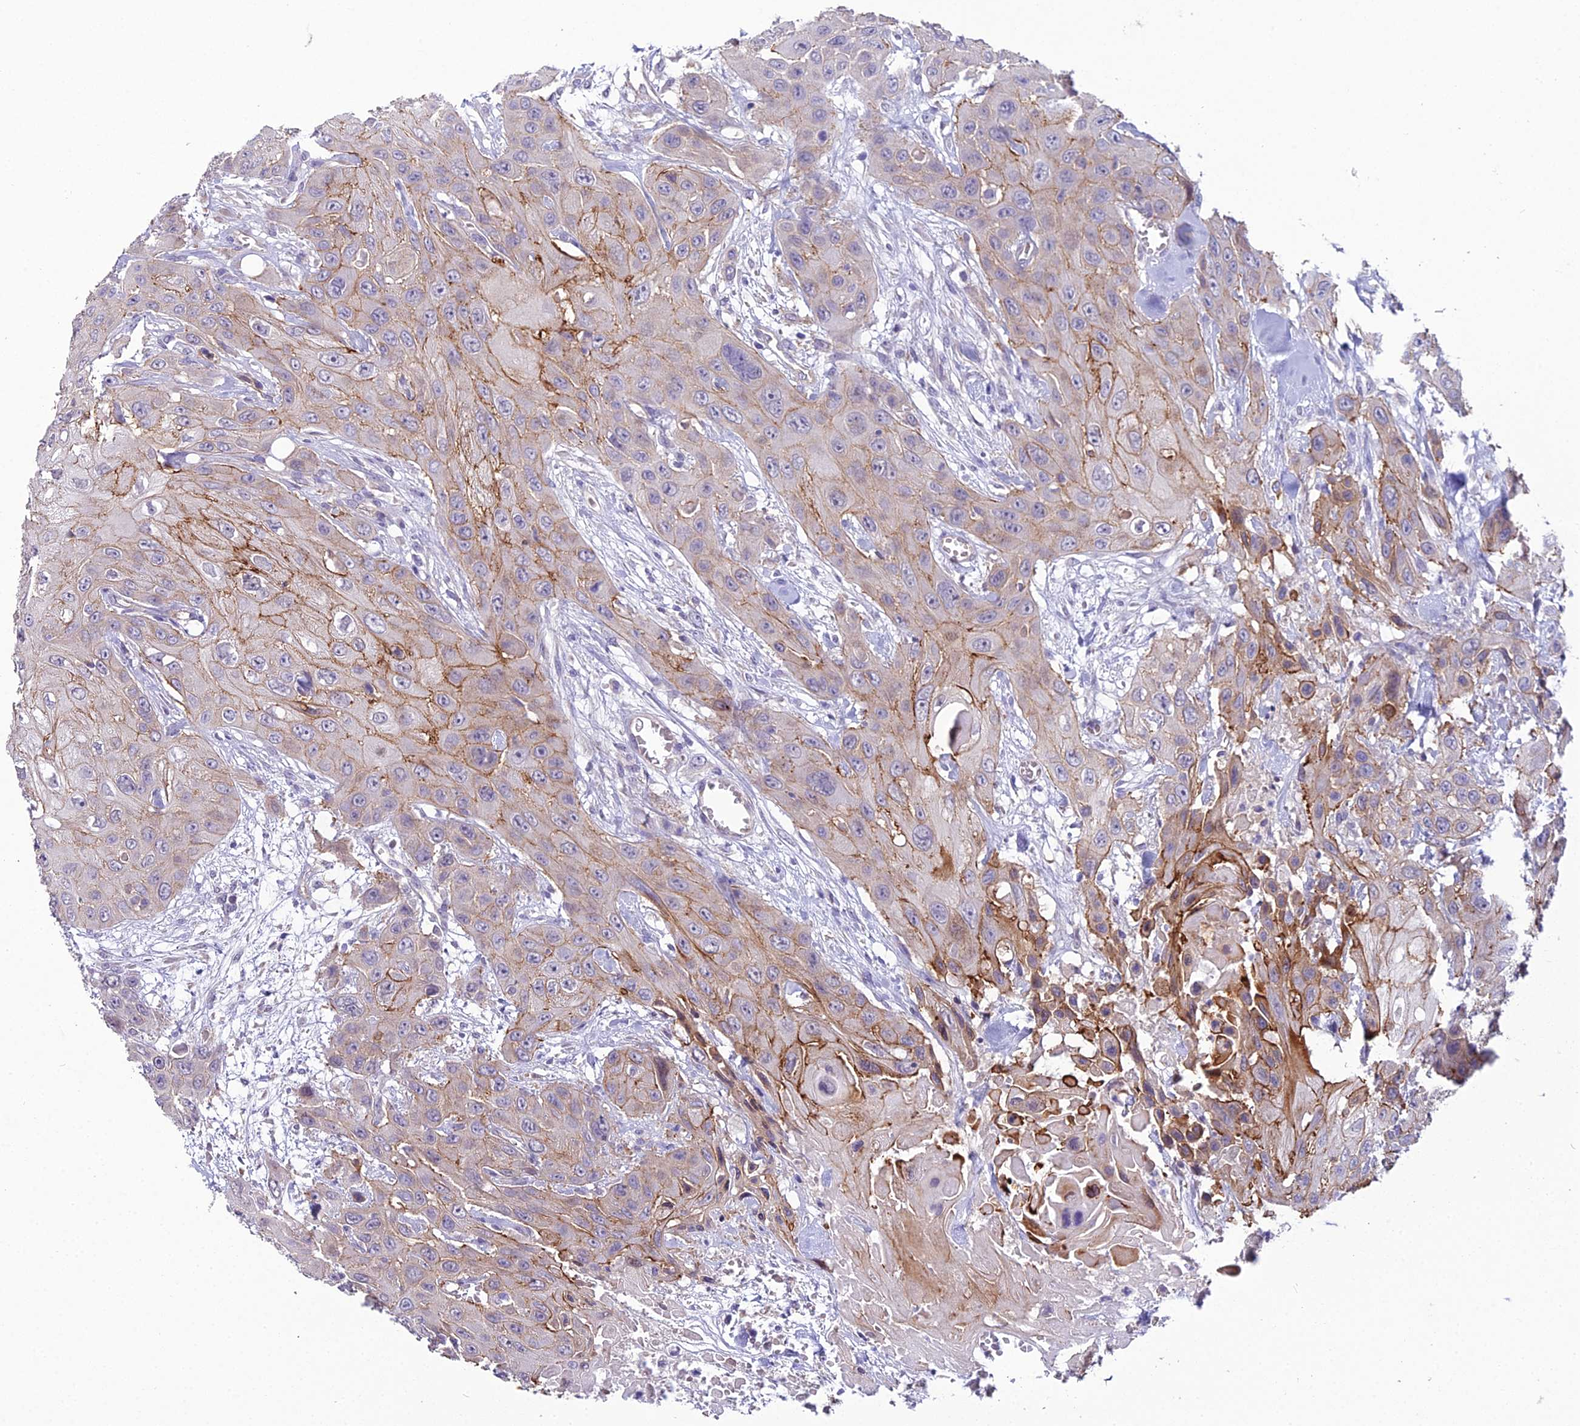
{"staining": {"intensity": "moderate", "quantity": "<25%", "location": "cytoplasmic/membranous"}, "tissue": "head and neck cancer", "cell_type": "Tumor cells", "image_type": "cancer", "snomed": [{"axis": "morphology", "description": "Squamous cell carcinoma, NOS"}, {"axis": "topography", "description": "Head-Neck"}], "caption": "A brown stain shows moderate cytoplasmic/membranous expression of a protein in human head and neck cancer tumor cells.", "gene": "CFAP47", "patient": {"sex": "male", "age": 81}}